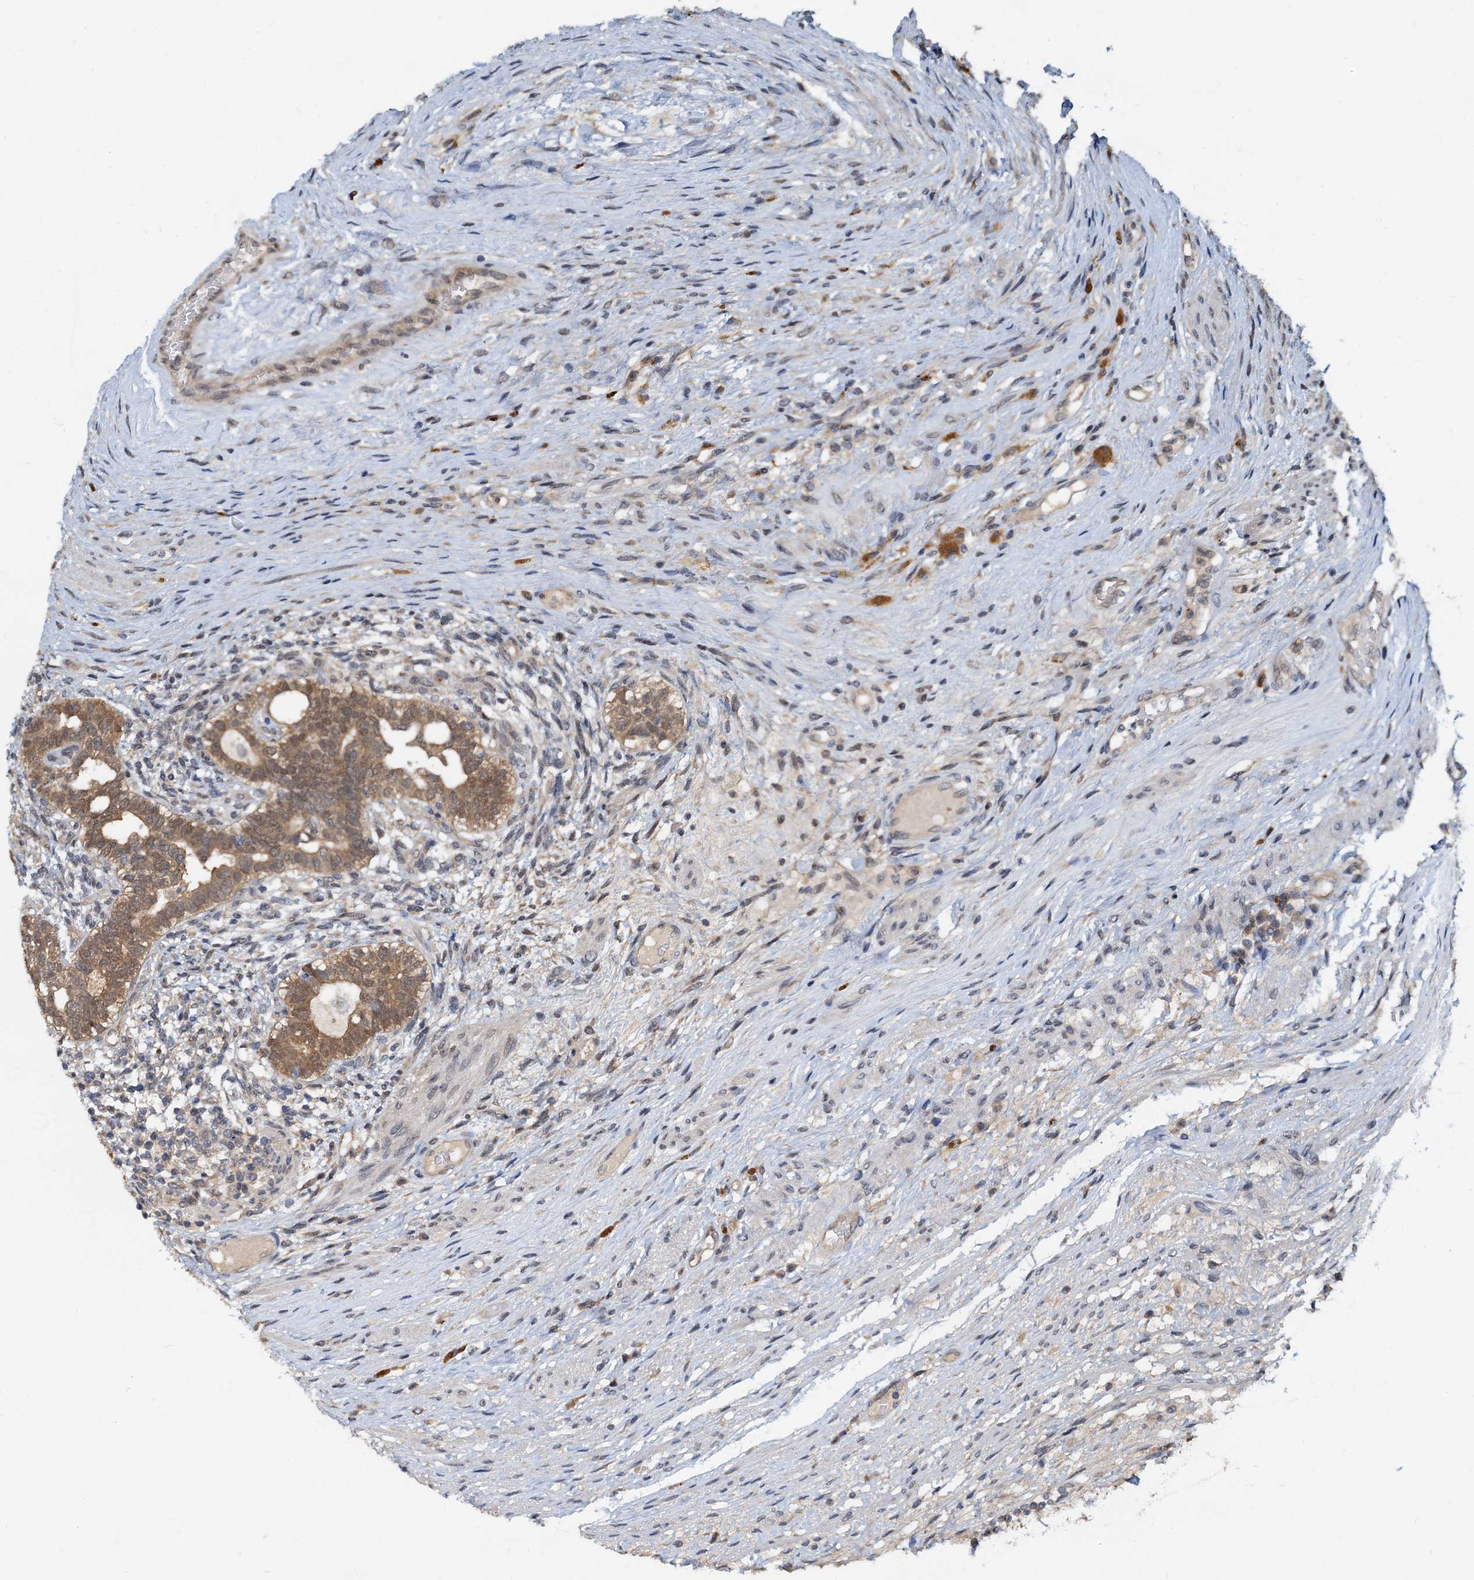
{"staining": {"intensity": "moderate", "quantity": ">75%", "location": "cytoplasmic/membranous,nuclear"}, "tissue": "testis cancer", "cell_type": "Tumor cells", "image_type": "cancer", "snomed": [{"axis": "morphology", "description": "Carcinoma, Embryonal, NOS"}, {"axis": "topography", "description": "Testis"}], "caption": "Immunohistochemical staining of human testis embryonal carcinoma displays medium levels of moderate cytoplasmic/membranous and nuclear expression in approximately >75% of tumor cells.", "gene": "PTGES3", "patient": {"sex": "male", "age": 26}}